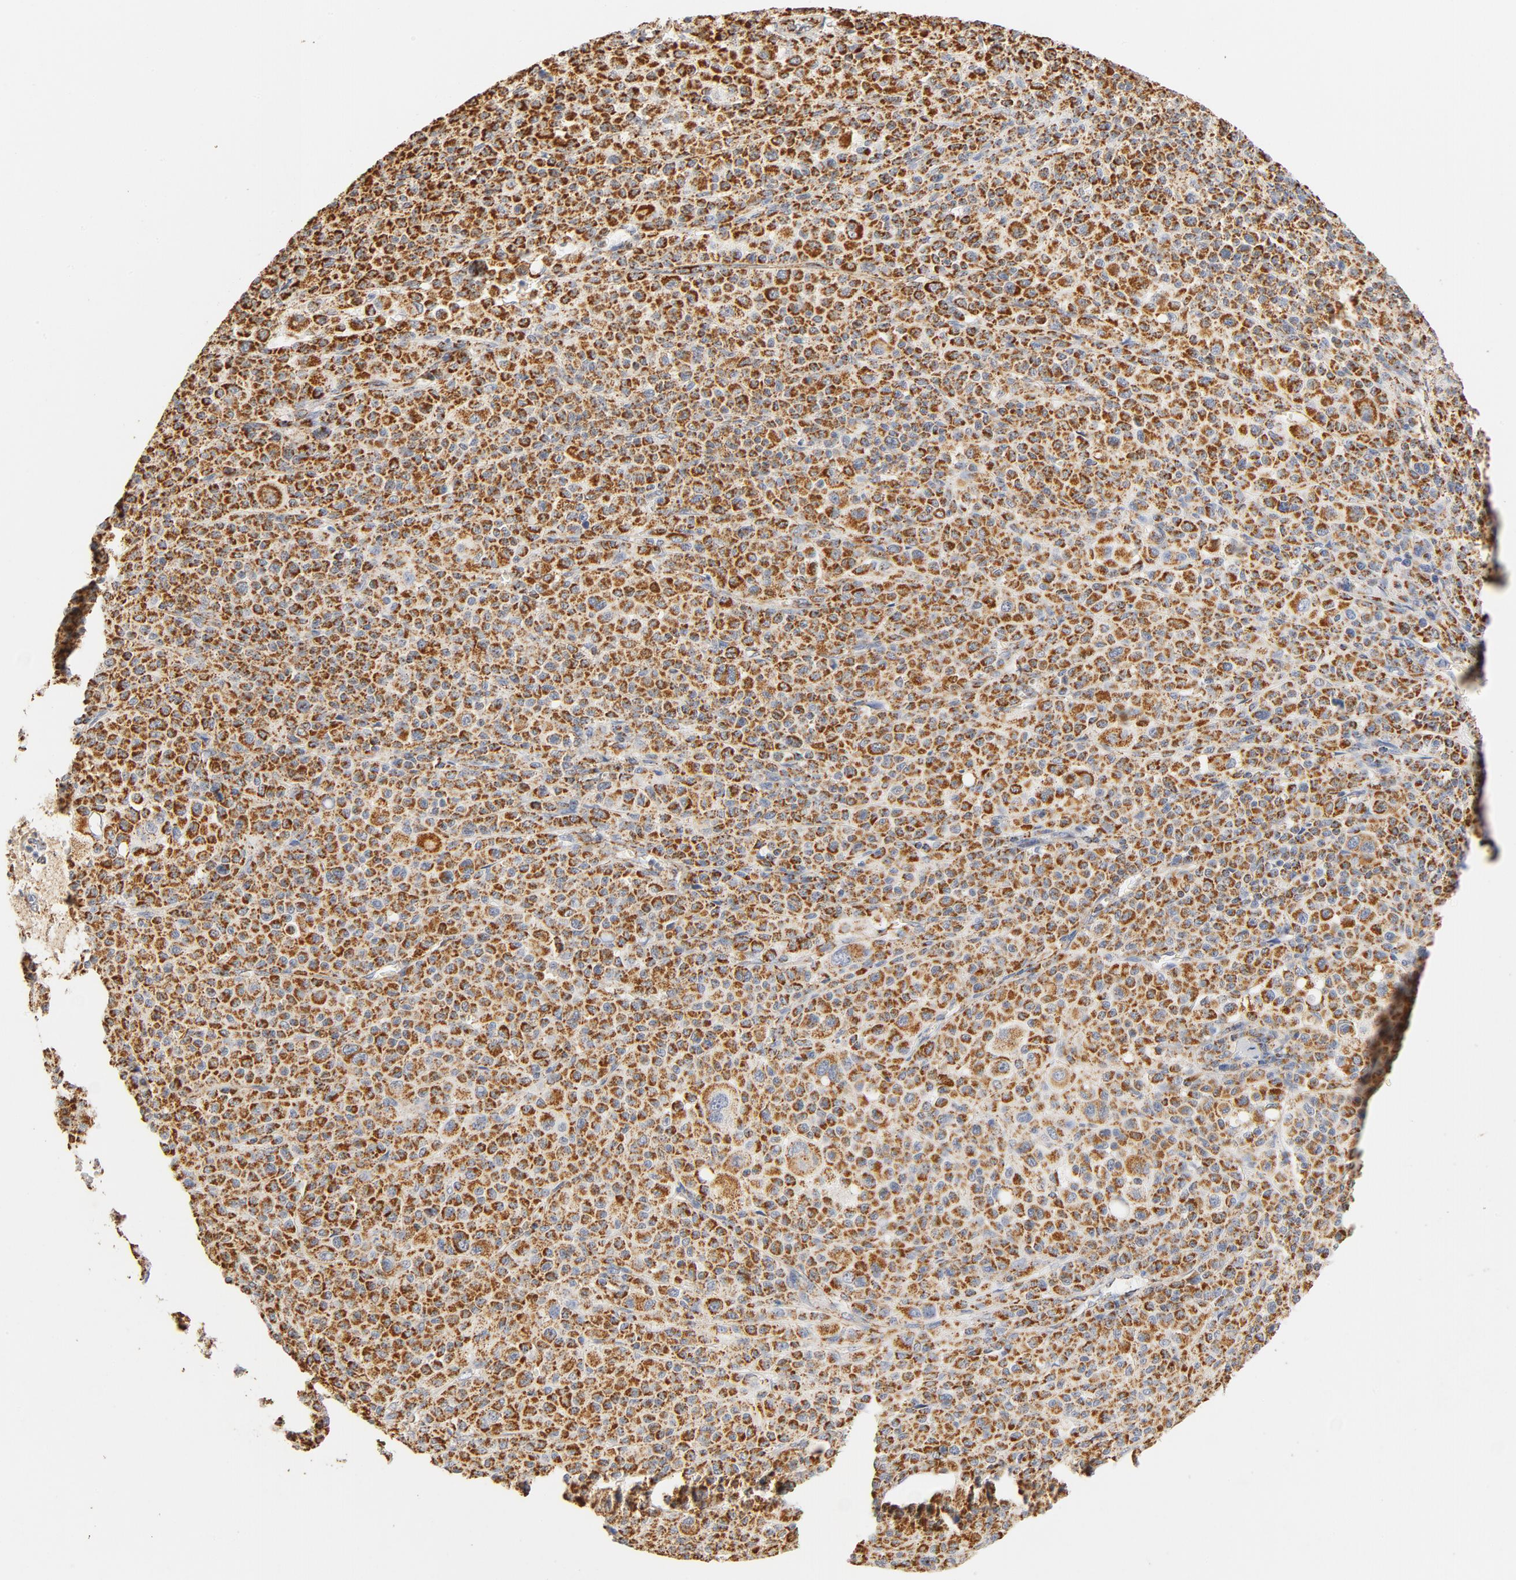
{"staining": {"intensity": "moderate", "quantity": ">75%", "location": "cytoplasmic/membranous"}, "tissue": "melanoma", "cell_type": "Tumor cells", "image_type": "cancer", "snomed": [{"axis": "morphology", "description": "Malignant melanoma, Metastatic site"}, {"axis": "topography", "description": "Skin"}], "caption": "Tumor cells demonstrate medium levels of moderate cytoplasmic/membranous positivity in approximately >75% of cells in melanoma.", "gene": "COX4I1", "patient": {"sex": "female", "age": 74}}